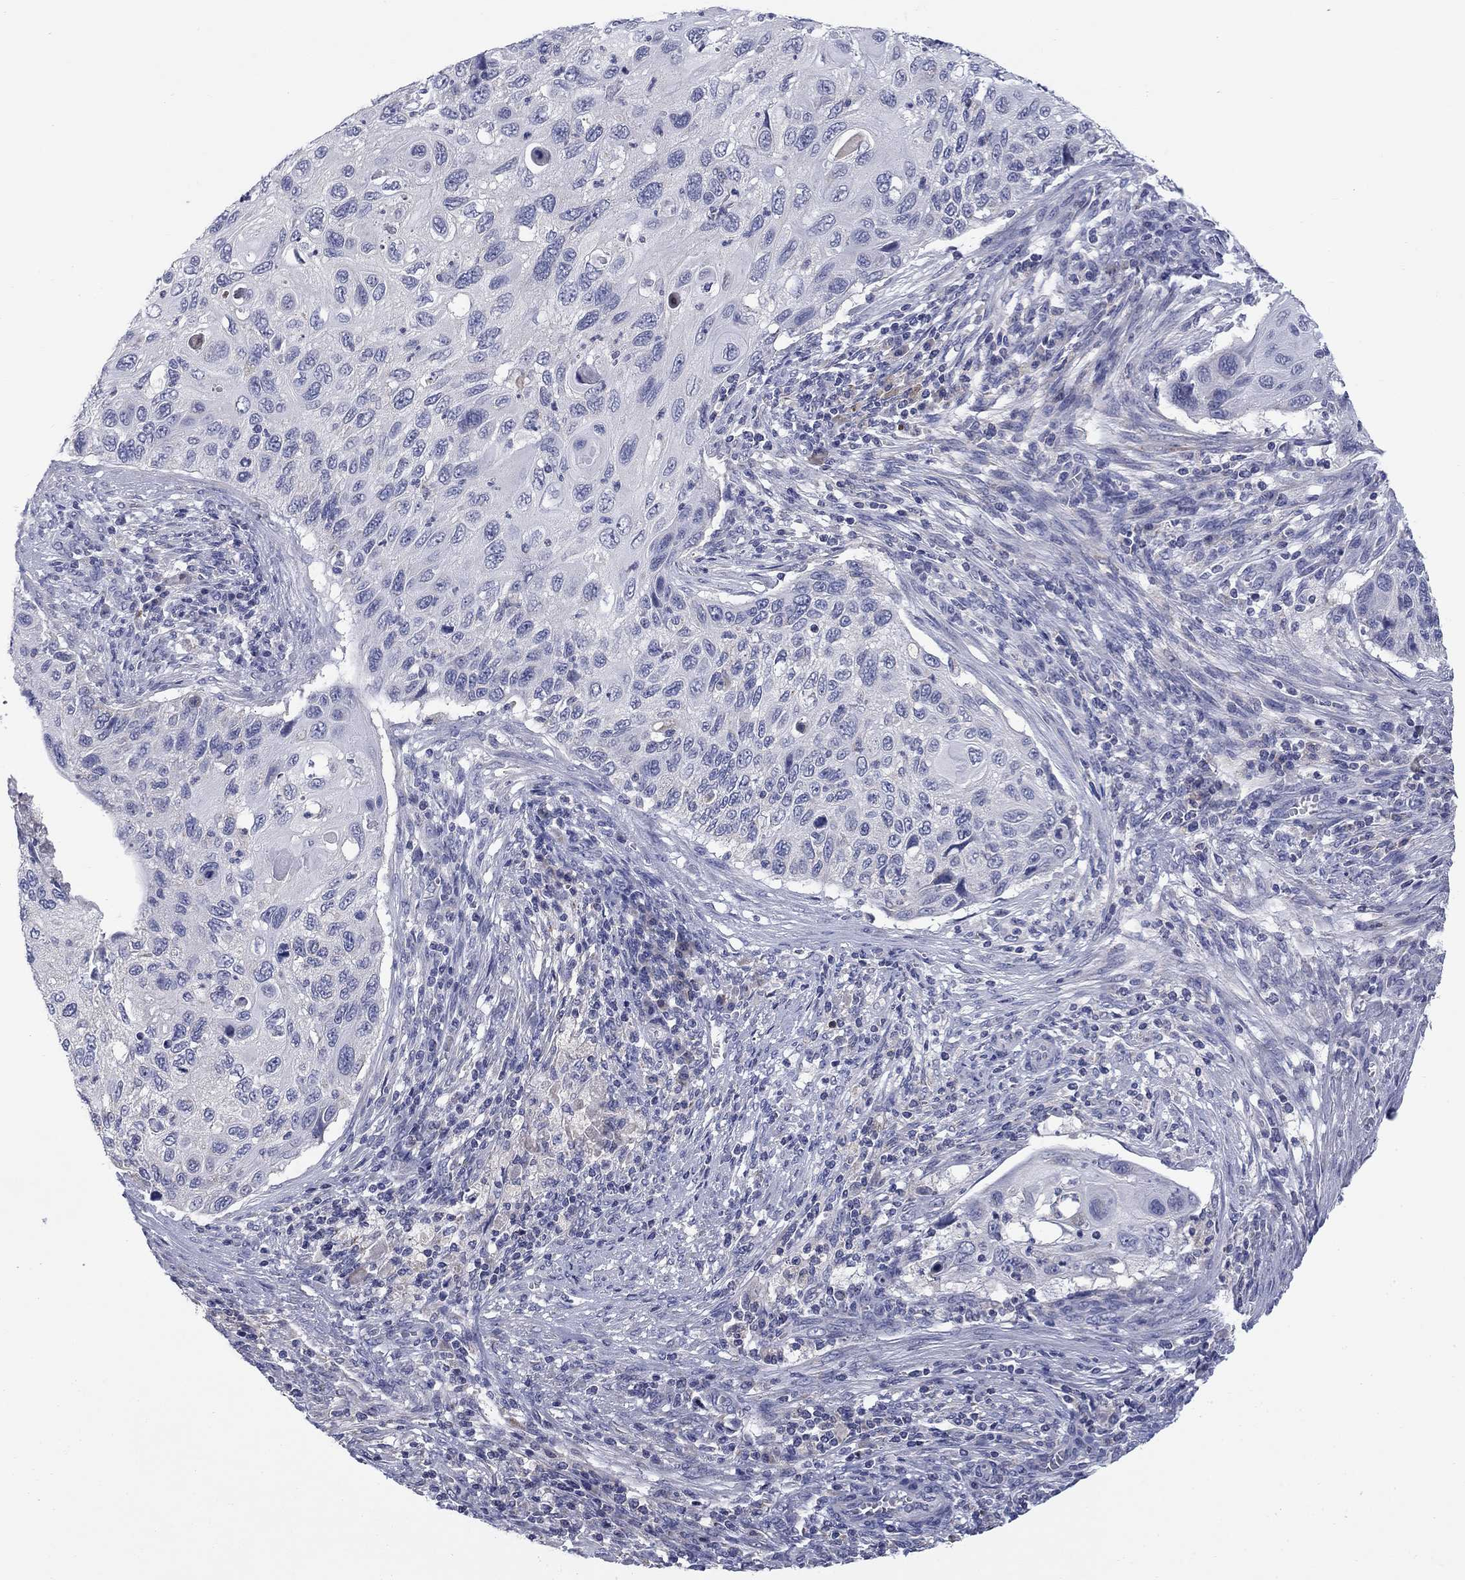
{"staining": {"intensity": "negative", "quantity": "none", "location": "none"}, "tissue": "cervical cancer", "cell_type": "Tumor cells", "image_type": "cancer", "snomed": [{"axis": "morphology", "description": "Squamous cell carcinoma, NOS"}, {"axis": "topography", "description": "Cervix"}], "caption": "Human cervical squamous cell carcinoma stained for a protein using IHC exhibits no positivity in tumor cells.", "gene": "FRK", "patient": {"sex": "female", "age": 70}}